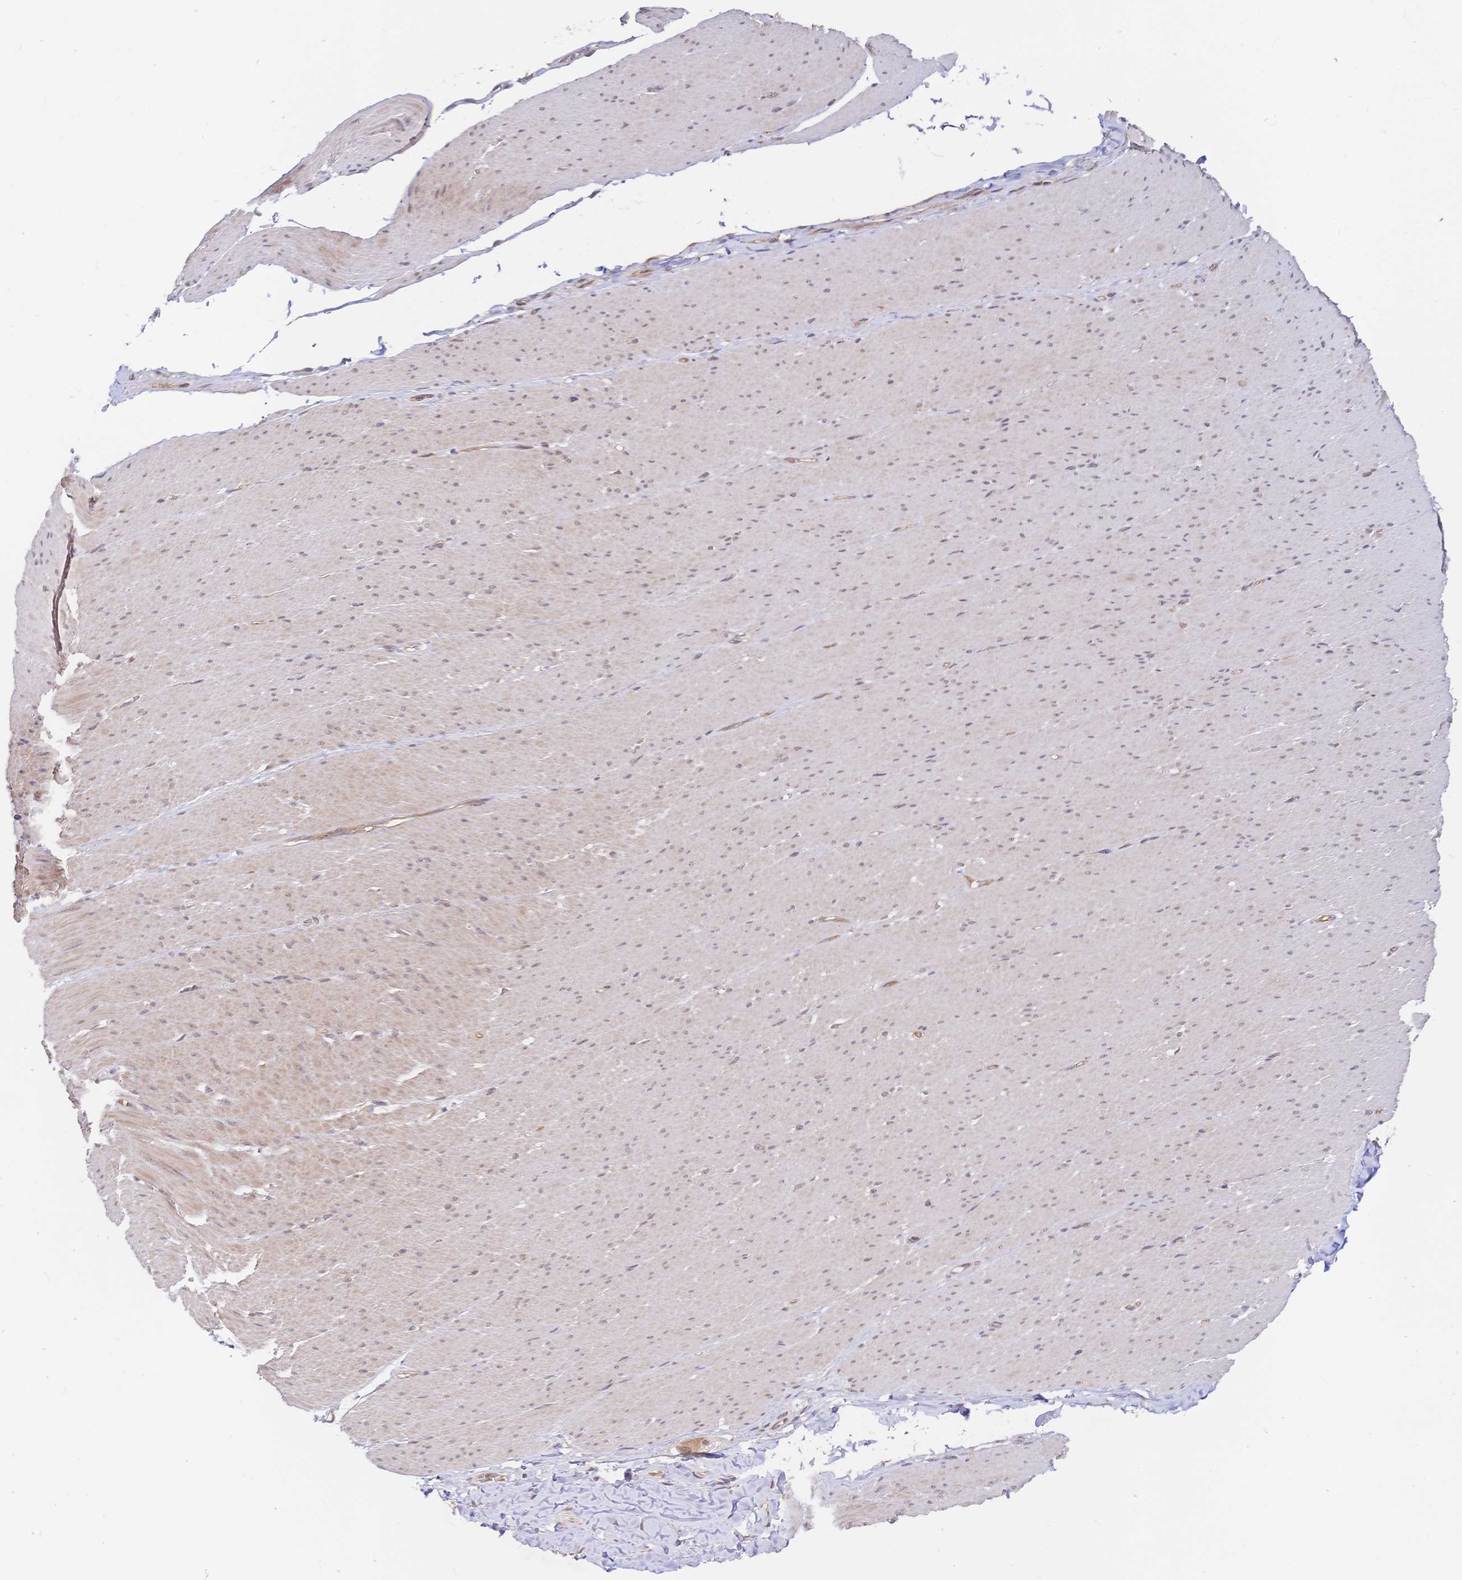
{"staining": {"intensity": "weak", "quantity": "25%-75%", "location": "cytoplasmic/membranous,nuclear"}, "tissue": "smooth muscle", "cell_type": "Smooth muscle cells", "image_type": "normal", "snomed": [{"axis": "morphology", "description": "Normal tissue, NOS"}, {"axis": "topography", "description": "Smooth muscle"}, {"axis": "topography", "description": "Rectum"}], "caption": "This image reveals immunohistochemistry staining of benign human smooth muscle, with low weak cytoplasmic/membranous,nuclear expression in approximately 25%-75% of smooth muscle cells.", "gene": "LMO4", "patient": {"sex": "male", "age": 53}}